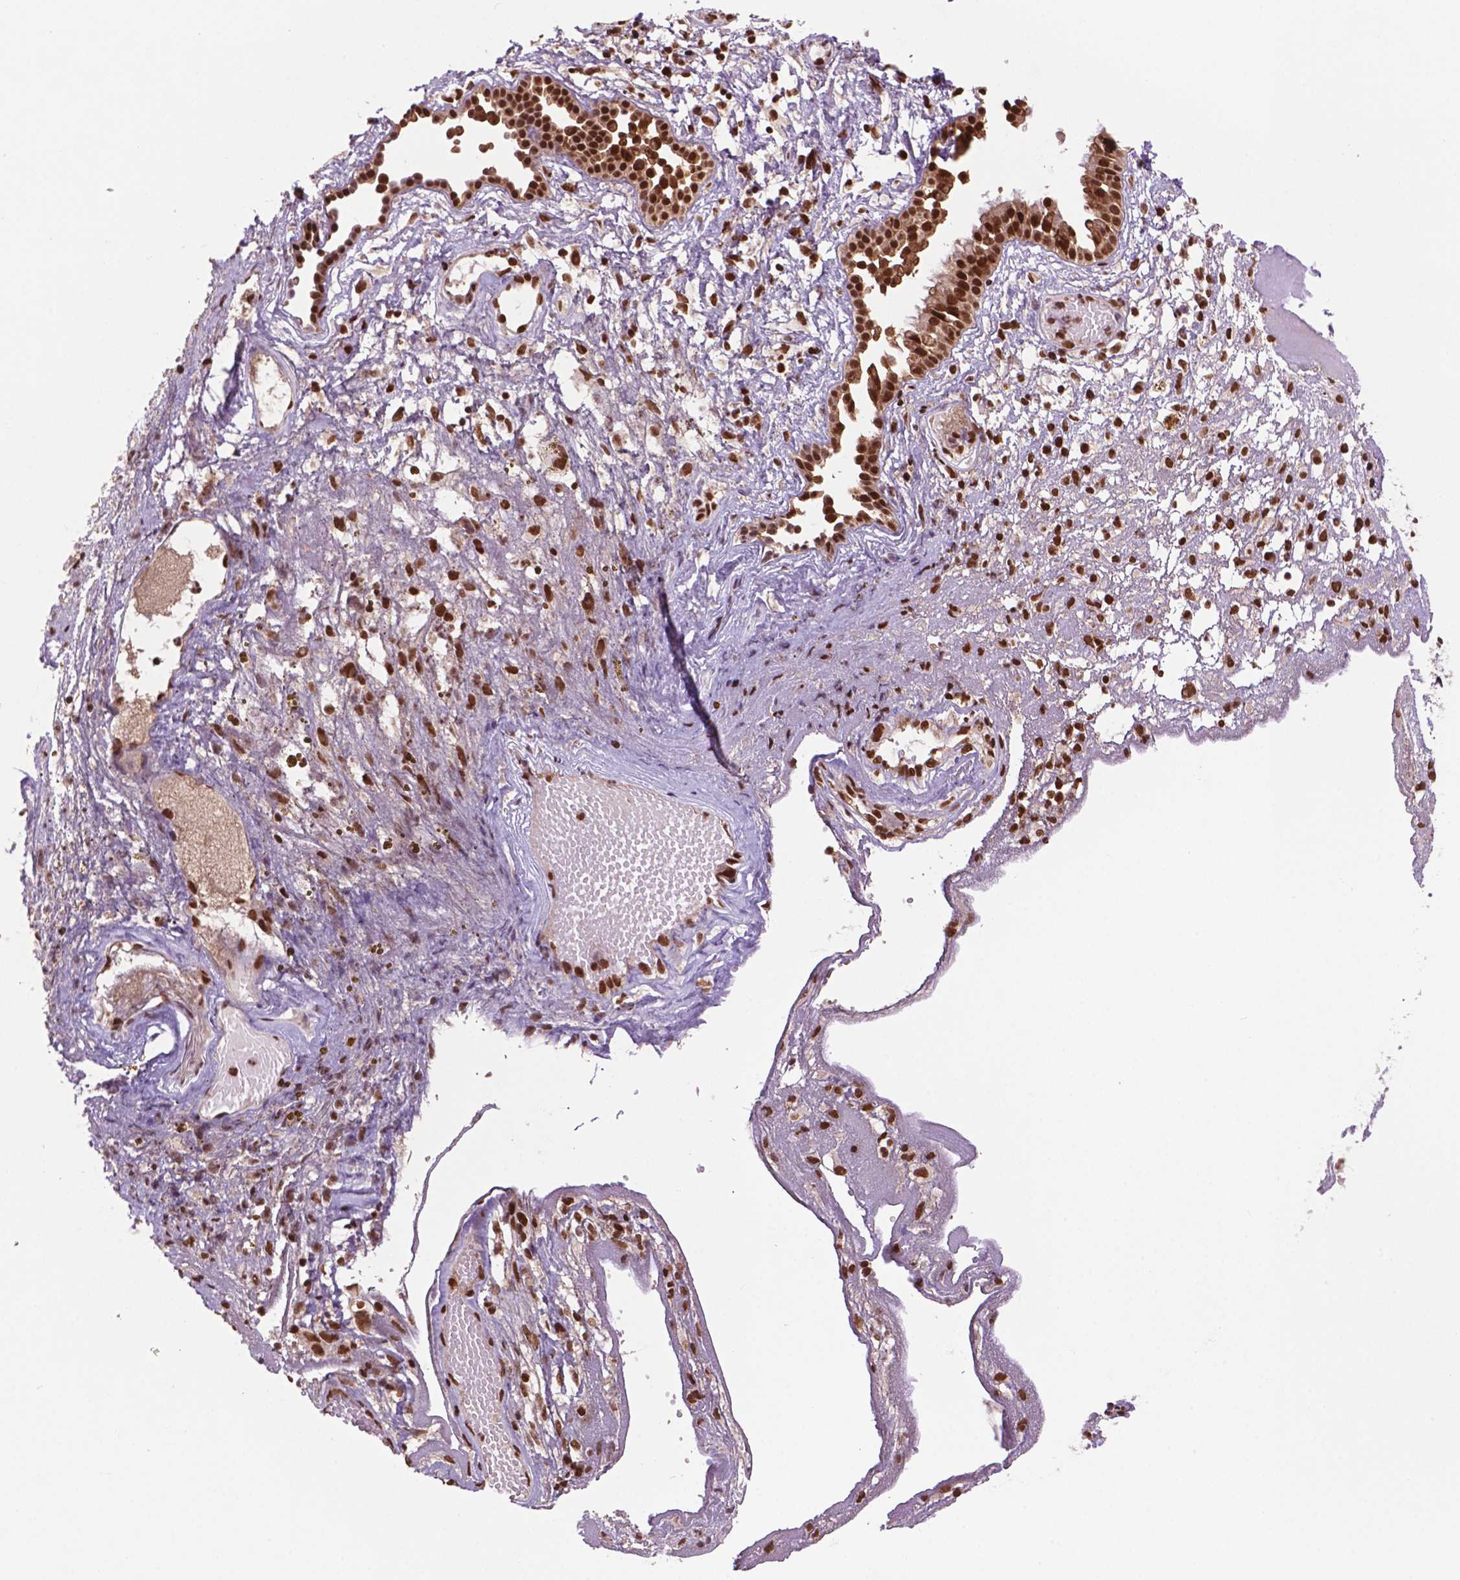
{"staining": {"intensity": "strong", "quantity": ">75%", "location": "nuclear"}, "tissue": "nasopharynx", "cell_type": "Respiratory epithelial cells", "image_type": "normal", "snomed": [{"axis": "morphology", "description": "Normal tissue, NOS"}, {"axis": "topography", "description": "Nasopharynx"}], "caption": "This is an image of IHC staining of normal nasopharynx, which shows strong staining in the nuclear of respiratory epithelial cells.", "gene": "SIRT6", "patient": {"sex": "male", "age": 24}}